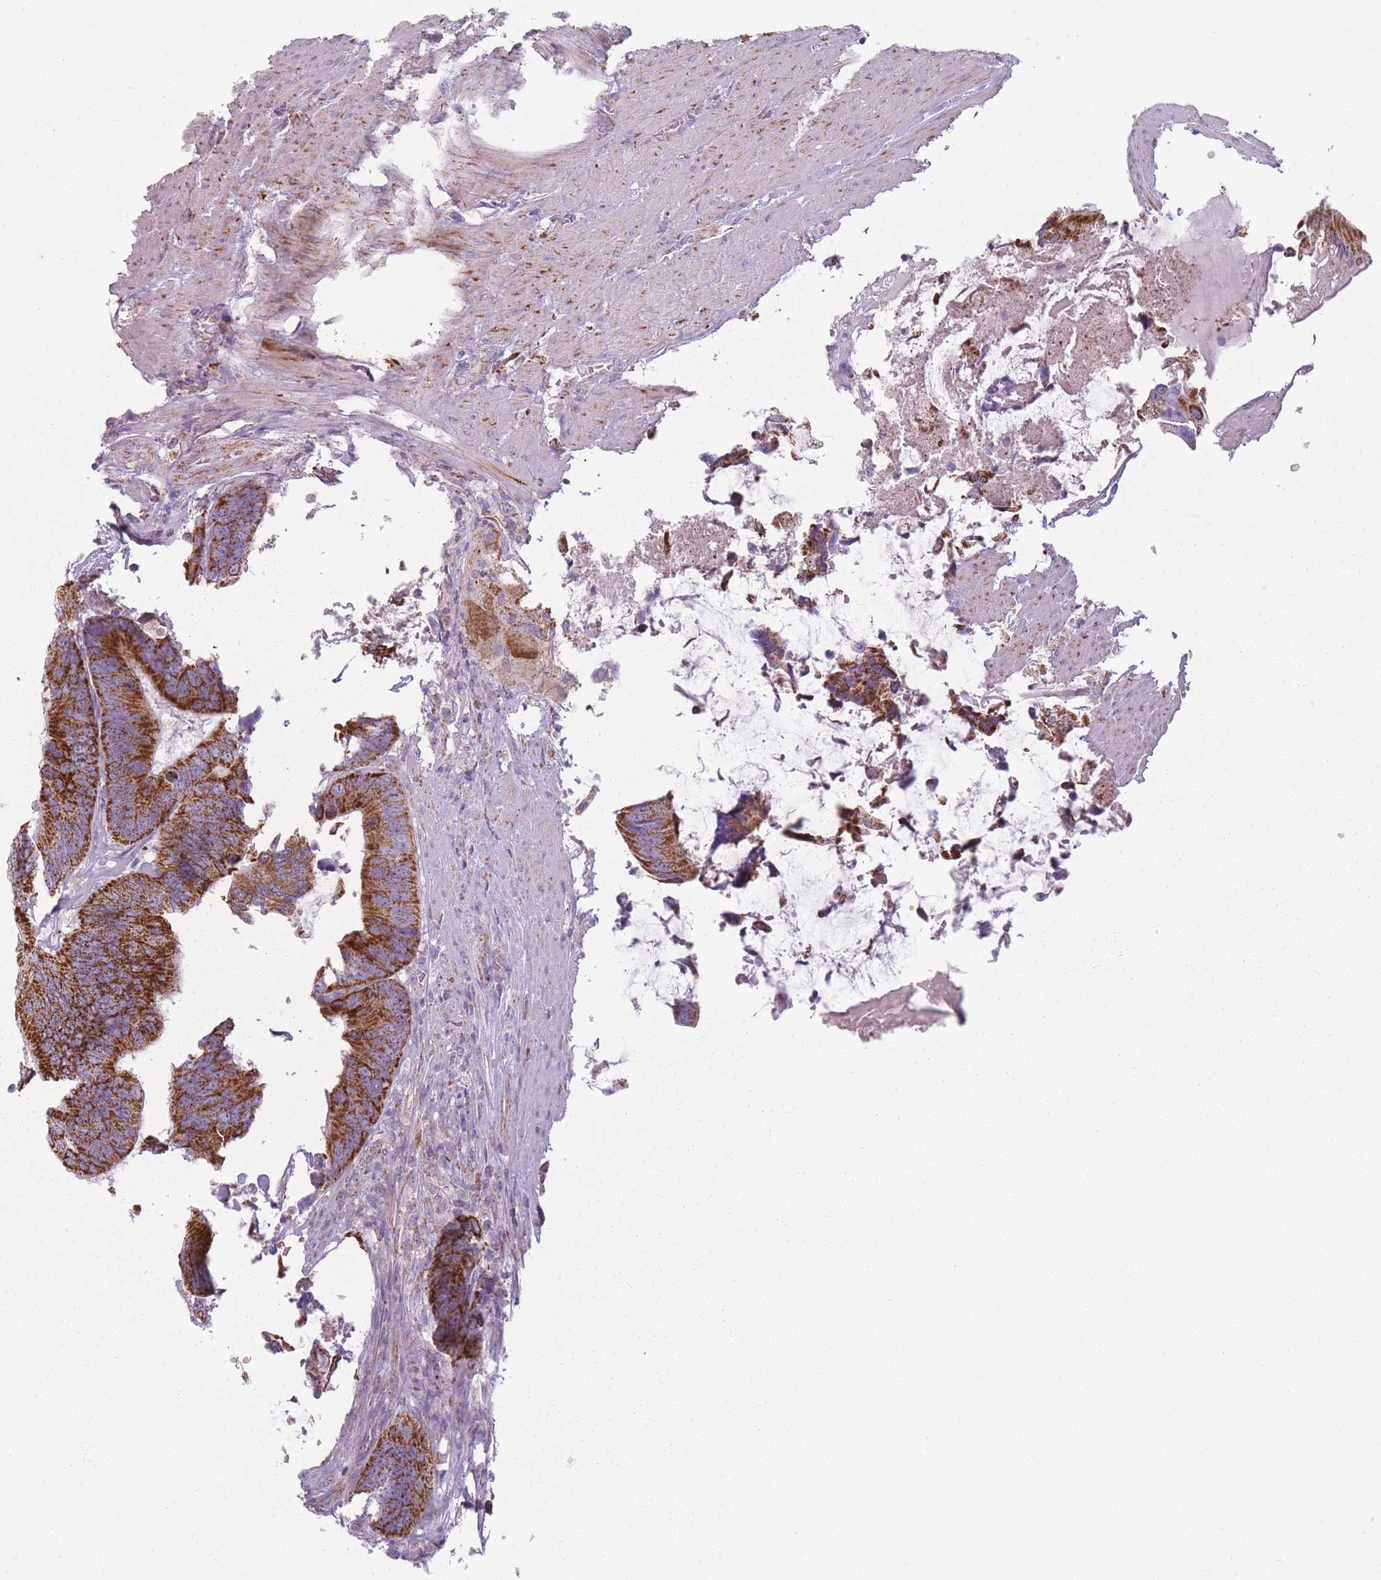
{"staining": {"intensity": "strong", "quantity": ">75%", "location": "cytoplasmic/membranous"}, "tissue": "colorectal cancer", "cell_type": "Tumor cells", "image_type": "cancer", "snomed": [{"axis": "morphology", "description": "Adenocarcinoma, NOS"}, {"axis": "topography", "description": "Colon"}], "caption": "A high amount of strong cytoplasmic/membranous expression is identified in approximately >75% of tumor cells in adenocarcinoma (colorectal) tissue.", "gene": "DCHS1", "patient": {"sex": "male", "age": 87}}